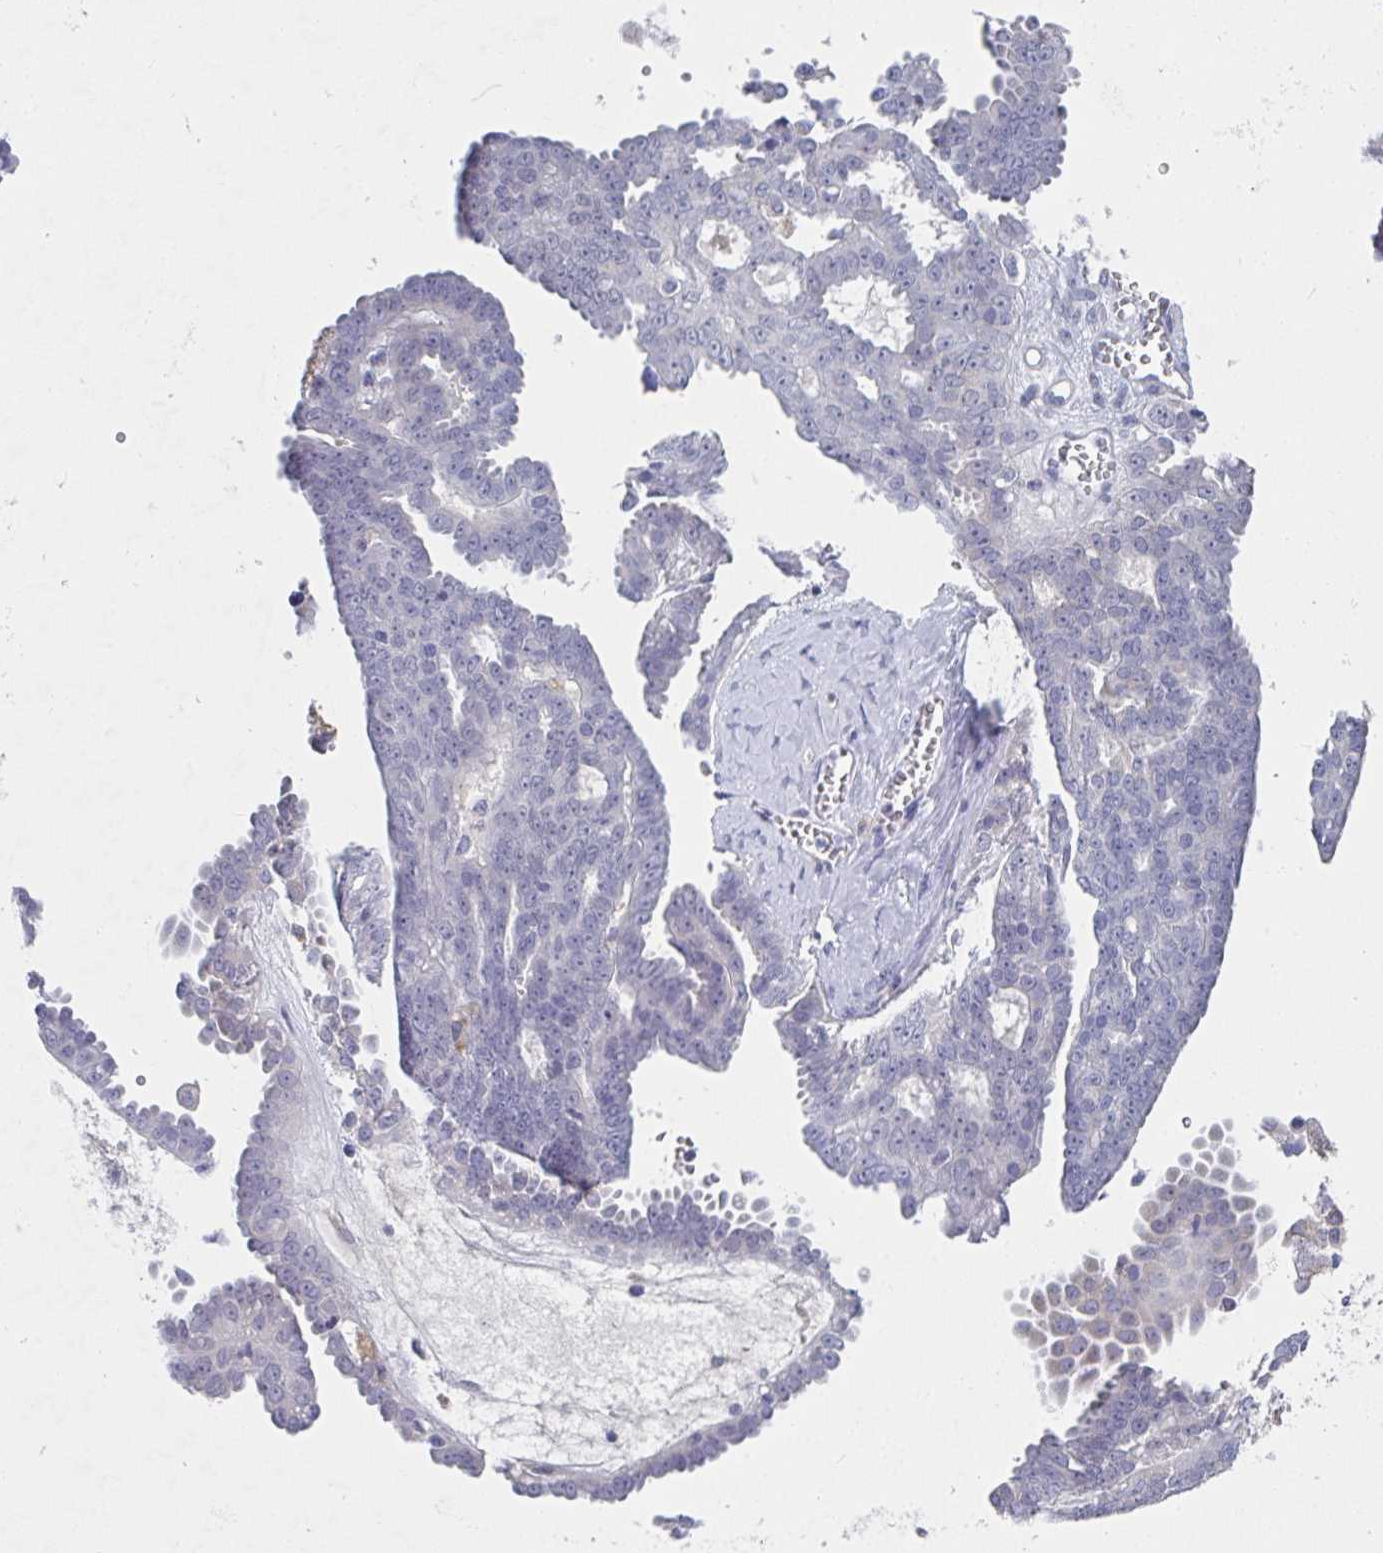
{"staining": {"intensity": "weak", "quantity": "25%-75%", "location": "cytoplasmic/membranous"}, "tissue": "ovarian cancer", "cell_type": "Tumor cells", "image_type": "cancer", "snomed": [{"axis": "morphology", "description": "Cystadenocarcinoma, serous, NOS"}, {"axis": "topography", "description": "Ovary"}], "caption": "Immunohistochemistry of human ovarian cancer (serous cystadenocarcinoma) demonstrates low levels of weak cytoplasmic/membranous positivity in approximately 25%-75% of tumor cells. (DAB IHC, brown staining for protein, blue staining for nuclei).", "gene": "TAS2R39", "patient": {"sex": "female", "age": 71}}